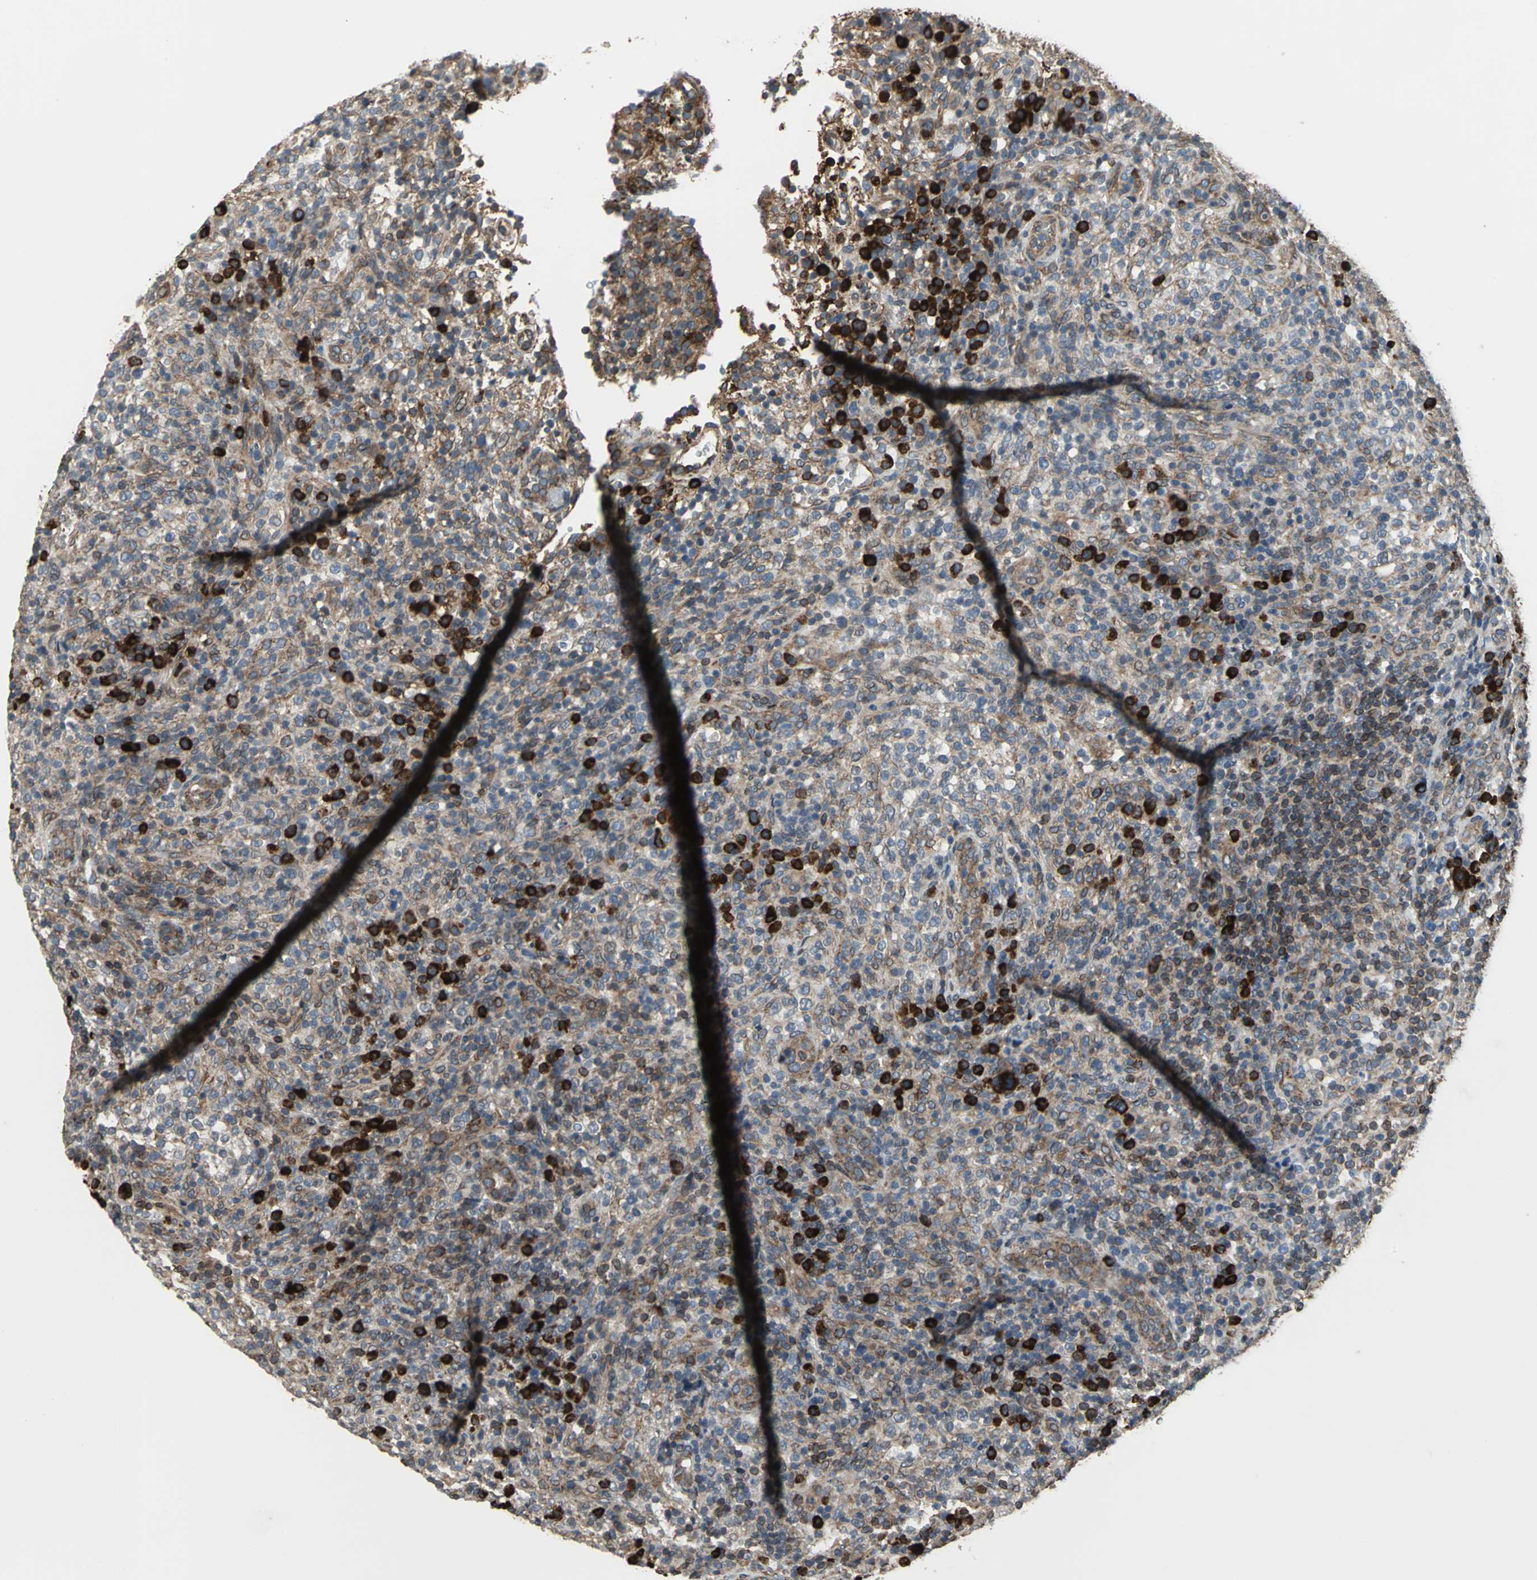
{"staining": {"intensity": "moderate", "quantity": "25%-75%", "location": "cytoplasmic/membranous"}, "tissue": "lymphoma", "cell_type": "Tumor cells", "image_type": "cancer", "snomed": [{"axis": "morphology", "description": "Malignant lymphoma, non-Hodgkin's type, High grade"}, {"axis": "topography", "description": "Lymph node"}], "caption": "Protein expression analysis of human malignant lymphoma, non-Hodgkin's type (high-grade) reveals moderate cytoplasmic/membranous staining in about 25%-75% of tumor cells.", "gene": "SYVN1", "patient": {"sex": "female", "age": 76}}